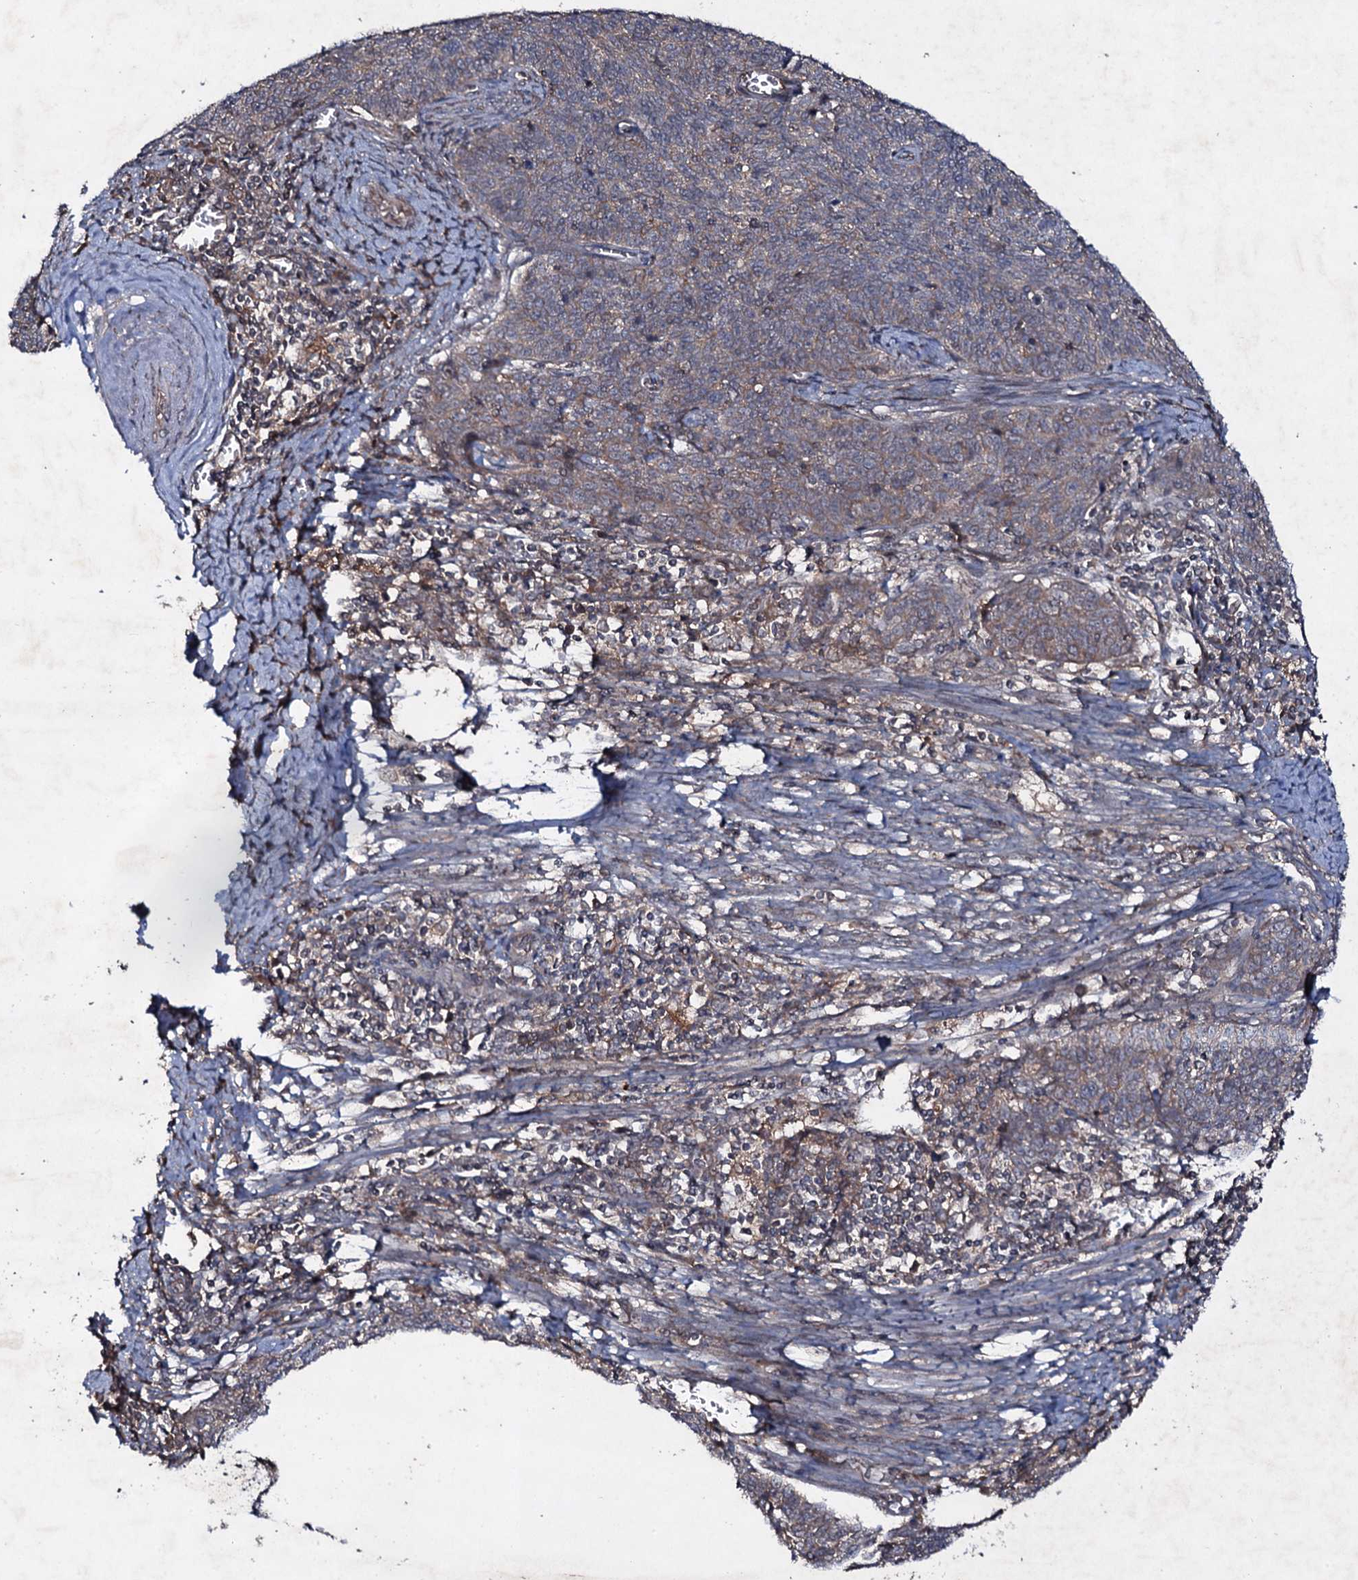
{"staining": {"intensity": "weak", "quantity": "<25%", "location": "cytoplasmic/membranous"}, "tissue": "cervical cancer", "cell_type": "Tumor cells", "image_type": "cancer", "snomed": [{"axis": "morphology", "description": "Squamous cell carcinoma, NOS"}, {"axis": "topography", "description": "Cervix"}], "caption": "Photomicrograph shows no protein positivity in tumor cells of cervical squamous cell carcinoma tissue. (IHC, brightfield microscopy, high magnification).", "gene": "SNAP23", "patient": {"sex": "female", "age": 39}}